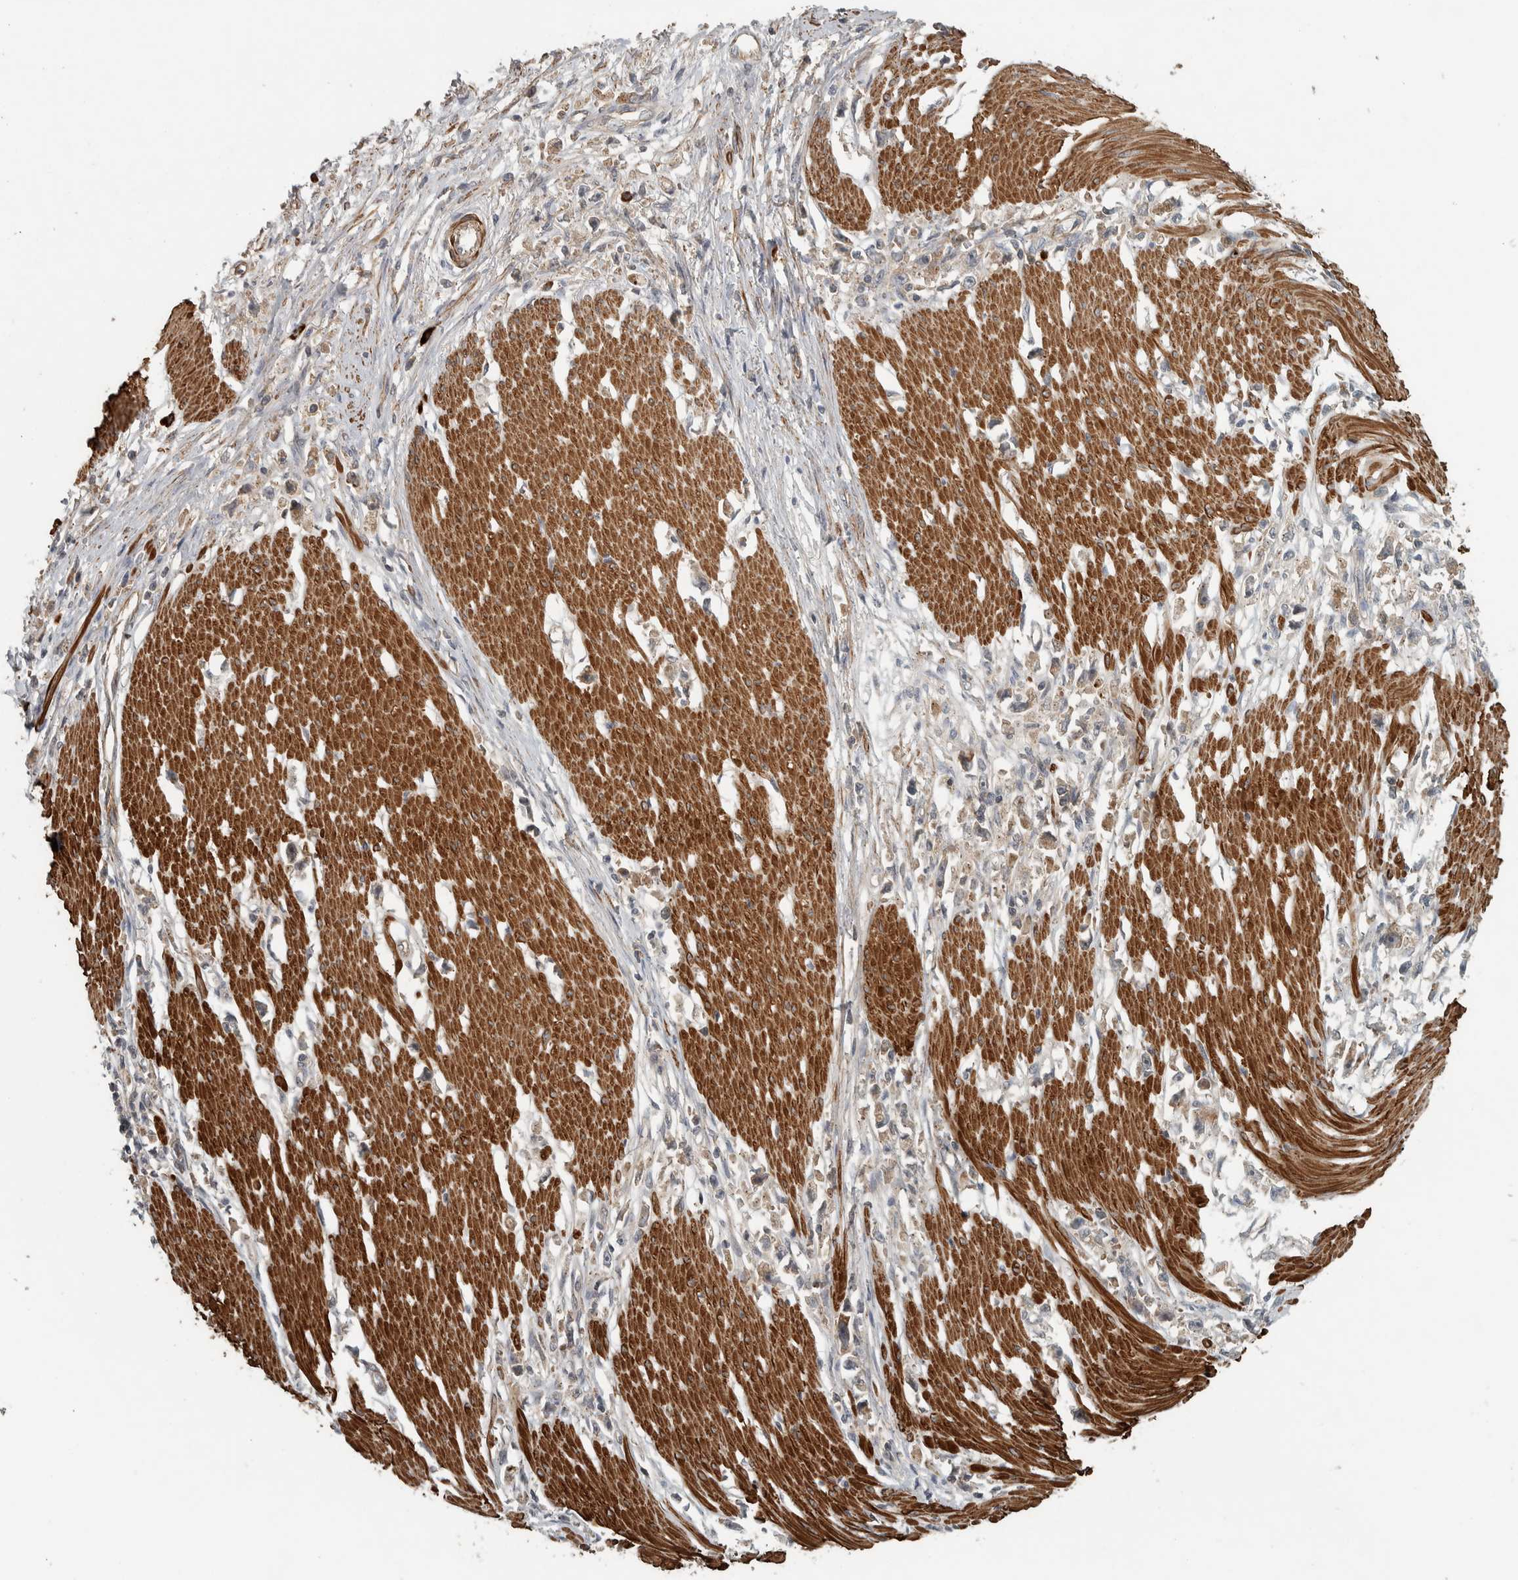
{"staining": {"intensity": "weak", "quantity": "<25%", "location": "cytoplasmic/membranous"}, "tissue": "stomach cancer", "cell_type": "Tumor cells", "image_type": "cancer", "snomed": [{"axis": "morphology", "description": "Adenocarcinoma, NOS"}, {"axis": "topography", "description": "Stomach"}], "caption": "This is an immunohistochemistry (IHC) micrograph of human stomach adenocarcinoma. There is no positivity in tumor cells.", "gene": "LBHD1", "patient": {"sex": "female", "age": 59}}